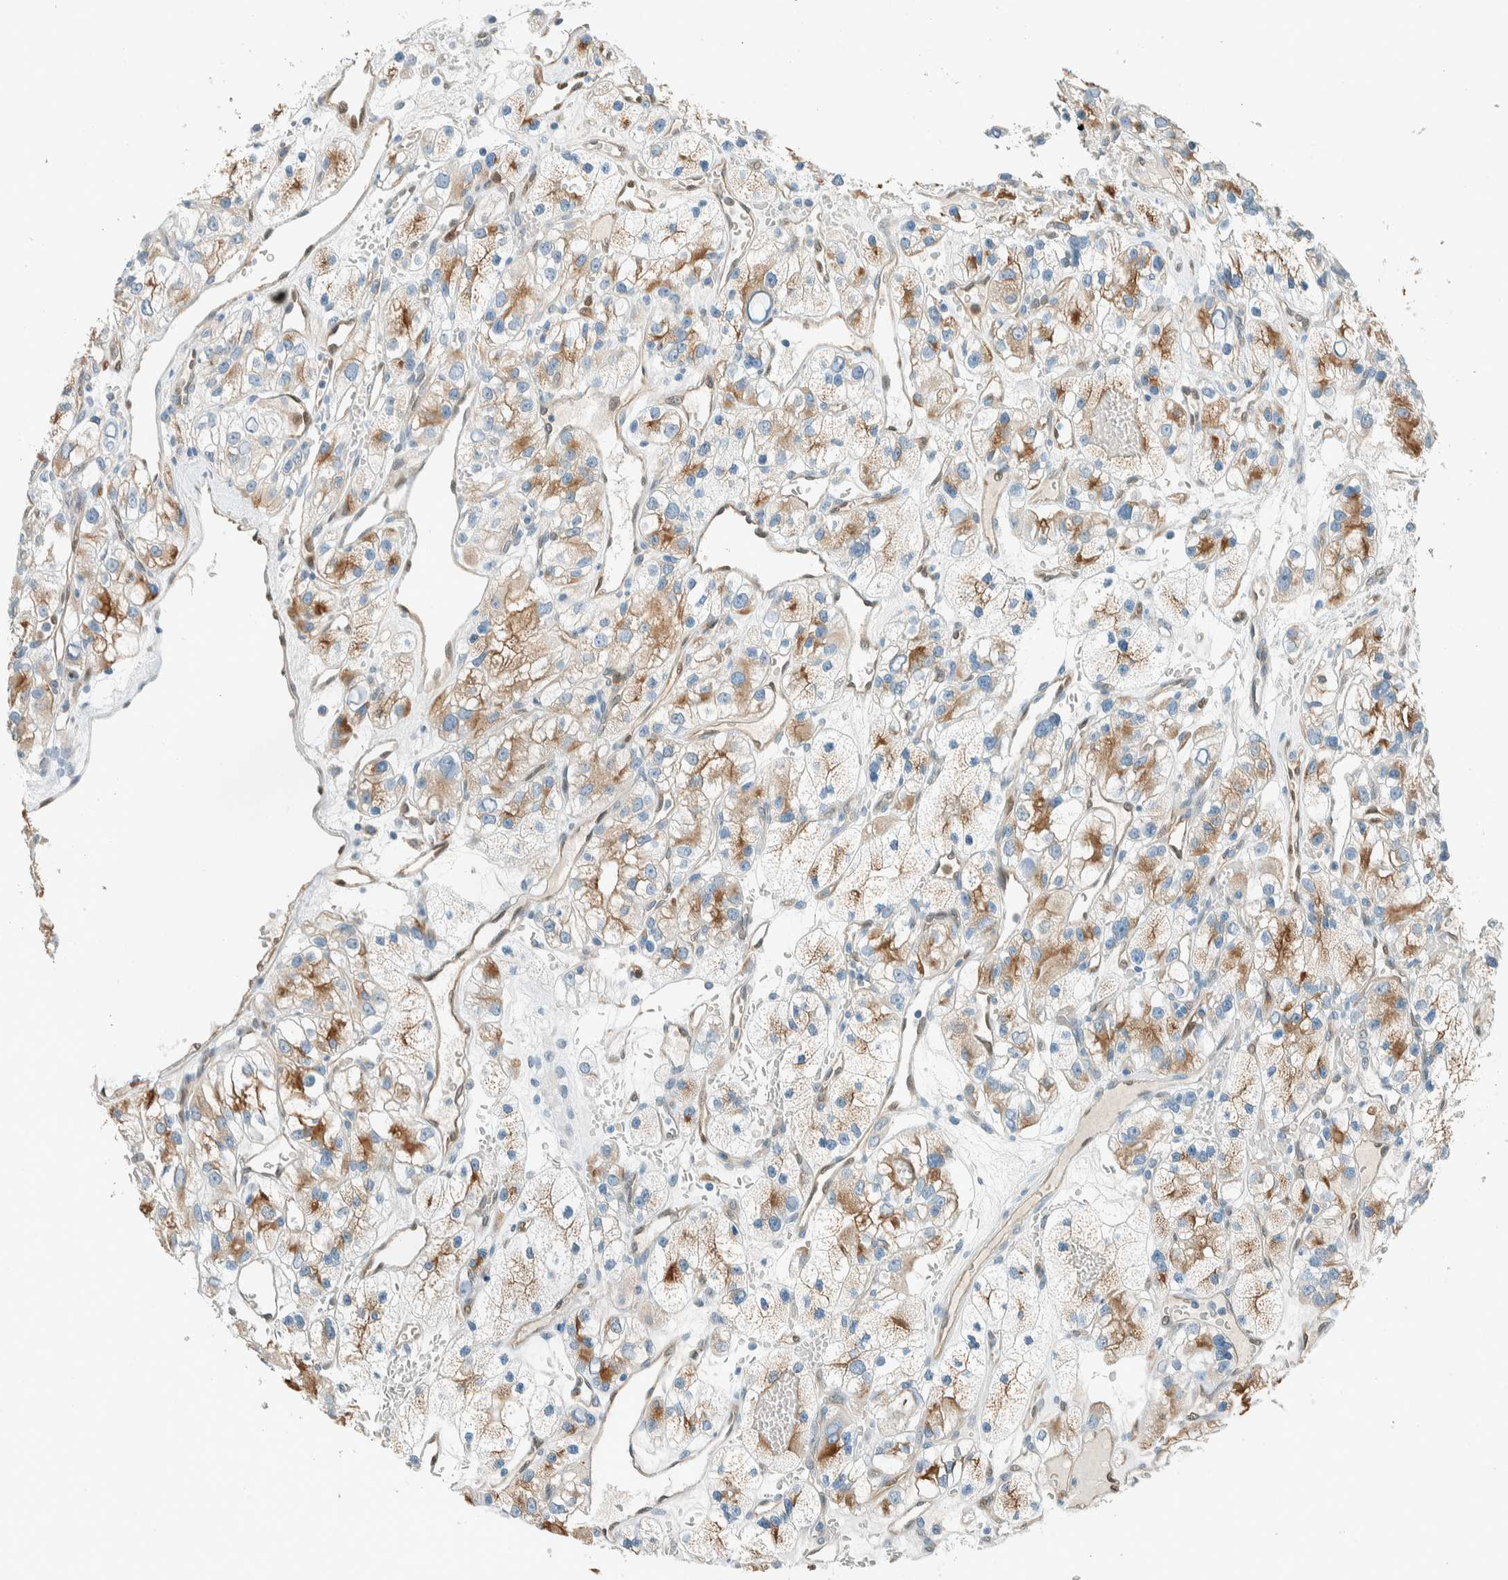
{"staining": {"intensity": "moderate", "quantity": "25%-75%", "location": "cytoplasmic/membranous"}, "tissue": "renal cancer", "cell_type": "Tumor cells", "image_type": "cancer", "snomed": [{"axis": "morphology", "description": "Adenocarcinoma, NOS"}, {"axis": "topography", "description": "Kidney"}], "caption": "Adenocarcinoma (renal) stained with a protein marker reveals moderate staining in tumor cells.", "gene": "NXN", "patient": {"sex": "female", "age": 57}}